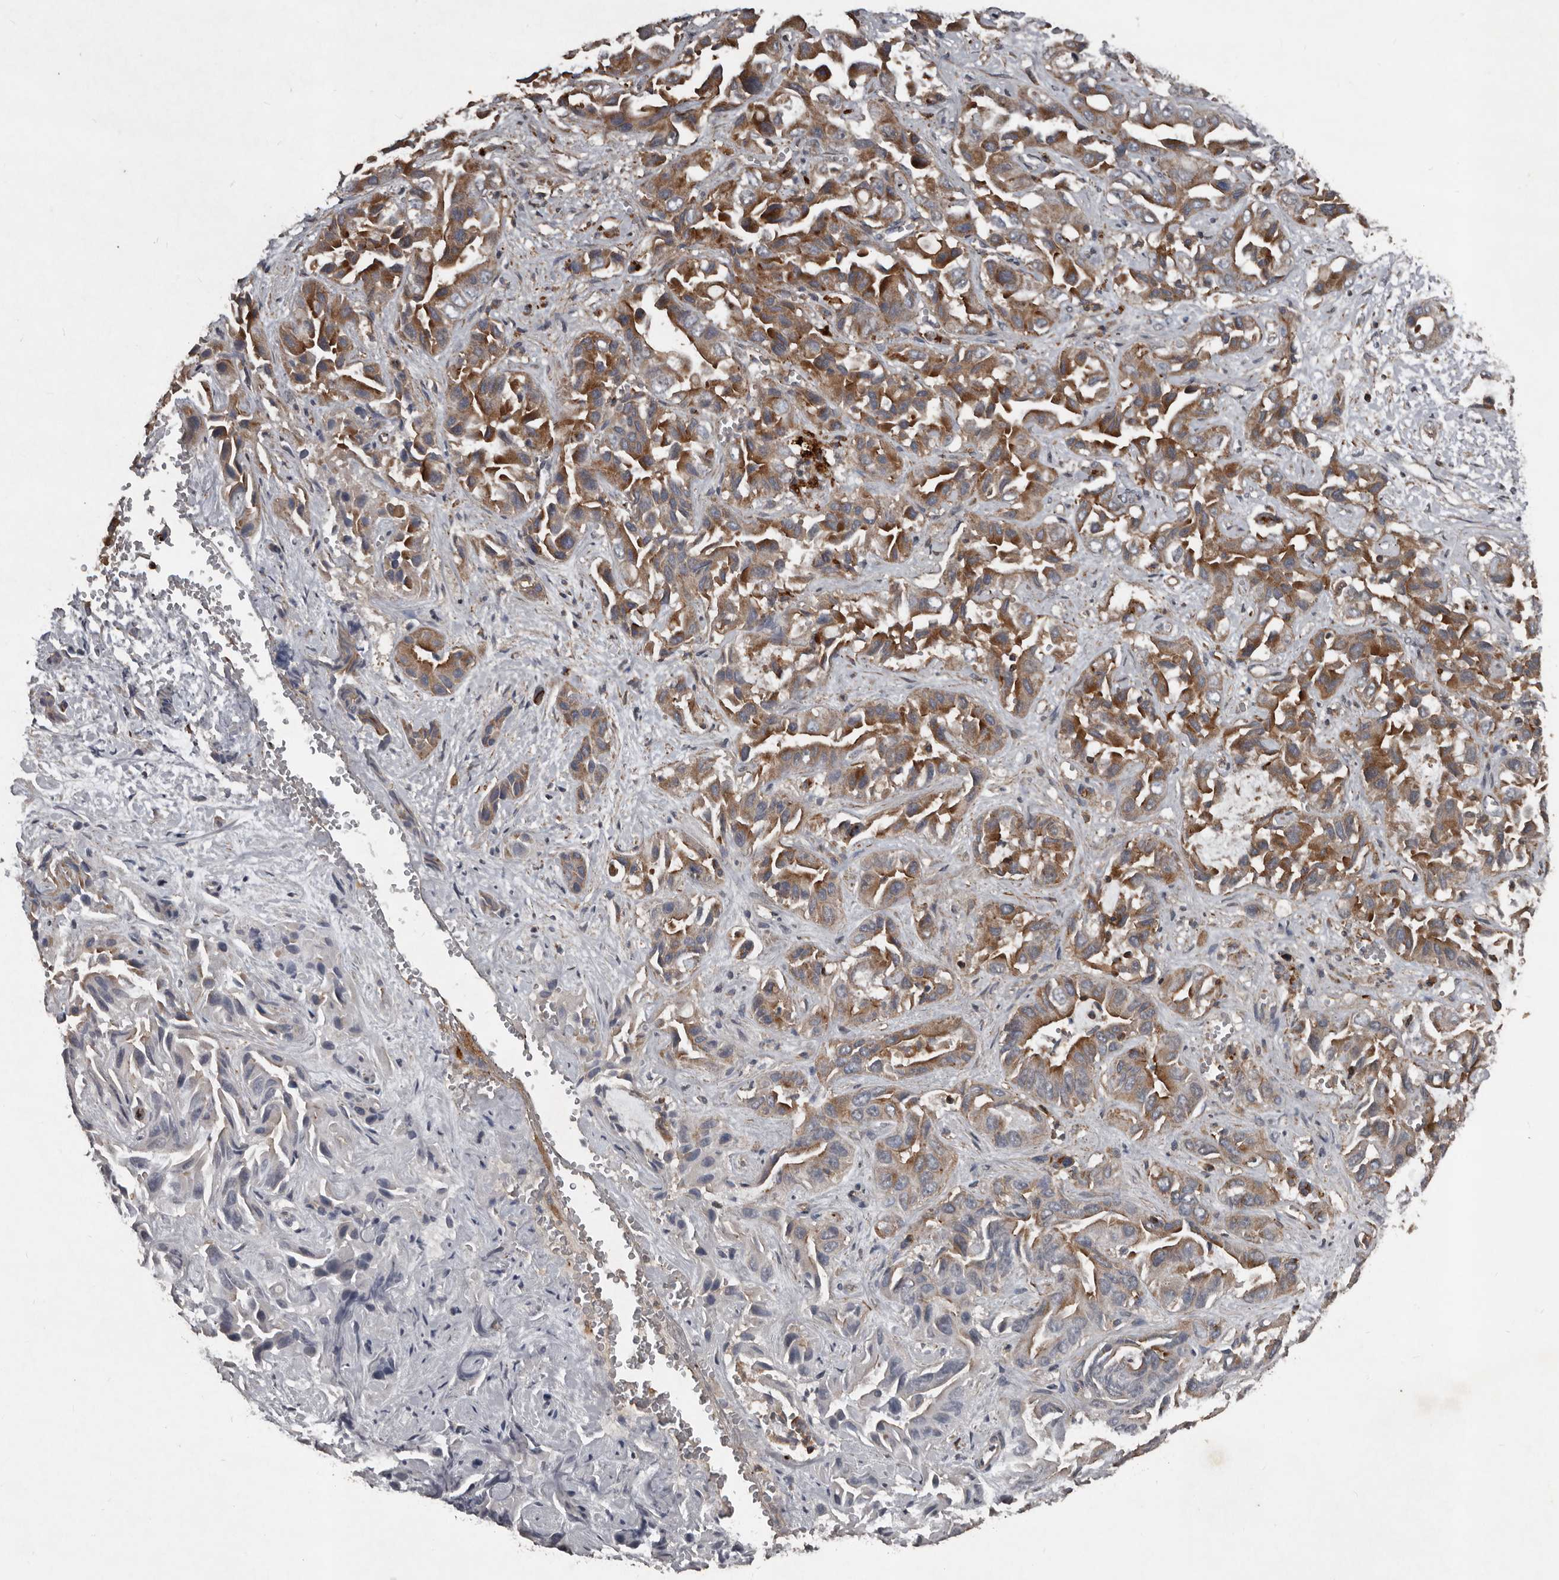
{"staining": {"intensity": "strong", "quantity": "<25%", "location": "cytoplasmic/membranous"}, "tissue": "liver cancer", "cell_type": "Tumor cells", "image_type": "cancer", "snomed": [{"axis": "morphology", "description": "Cholangiocarcinoma"}, {"axis": "topography", "description": "Liver"}], "caption": "This micrograph shows IHC staining of human cholangiocarcinoma (liver), with medium strong cytoplasmic/membranous expression in approximately <25% of tumor cells.", "gene": "GREB1", "patient": {"sex": "female", "age": 52}}